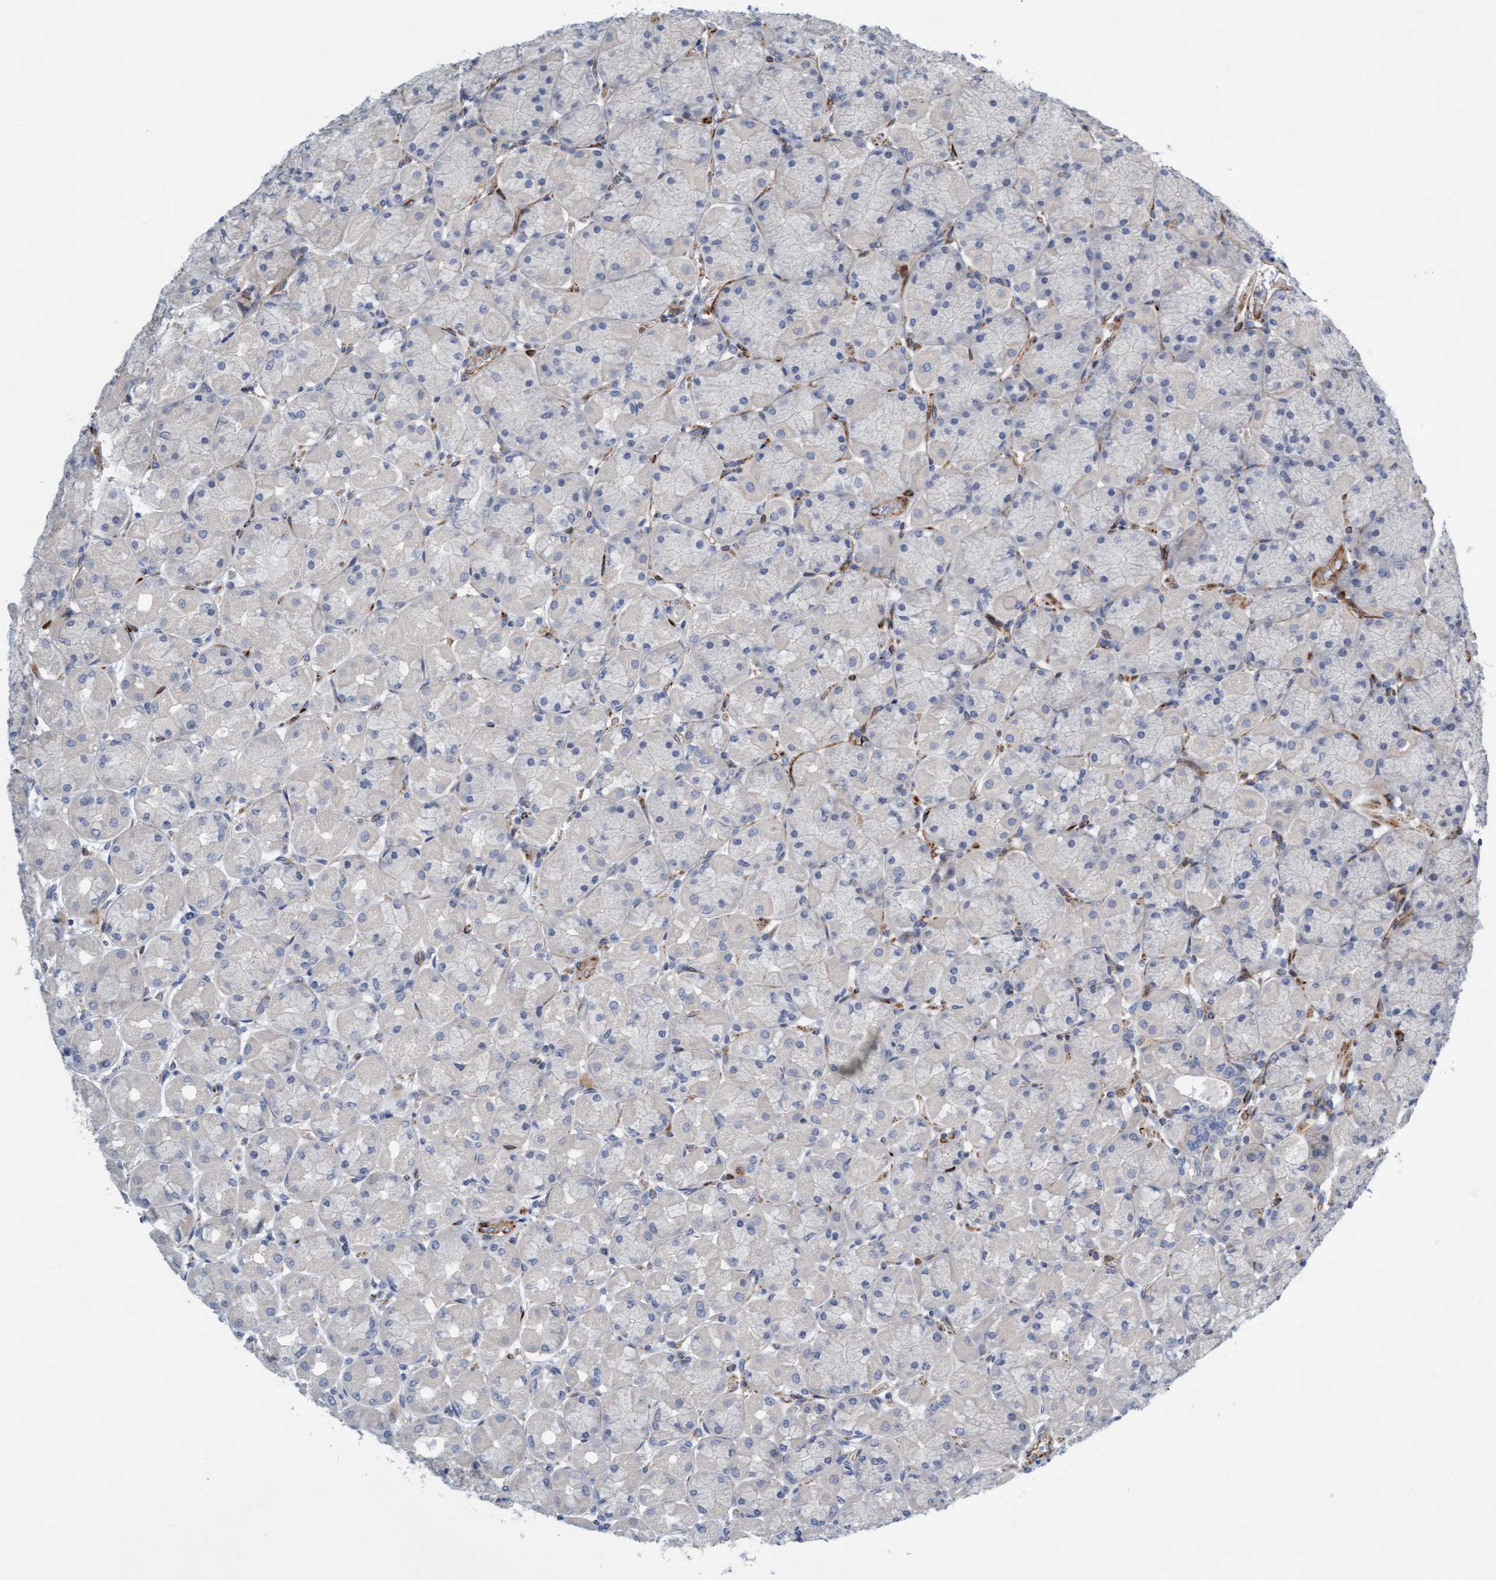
{"staining": {"intensity": "negative", "quantity": "none", "location": "none"}, "tissue": "stomach", "cell_type": "Glandular cells", "image_type": "normal", "snomed": [{"axis": "morphology", "description": "Normal tissue, NOS"}, {"axis": "topography", "description": "Stomach, upper"}], "caption": "An IHC histopathology image of unremarkable stomach is shown. There is no staining in glandular cells of stomach.", "gene": "POLG2", "patient": {"sex": "female", "age": 56}}